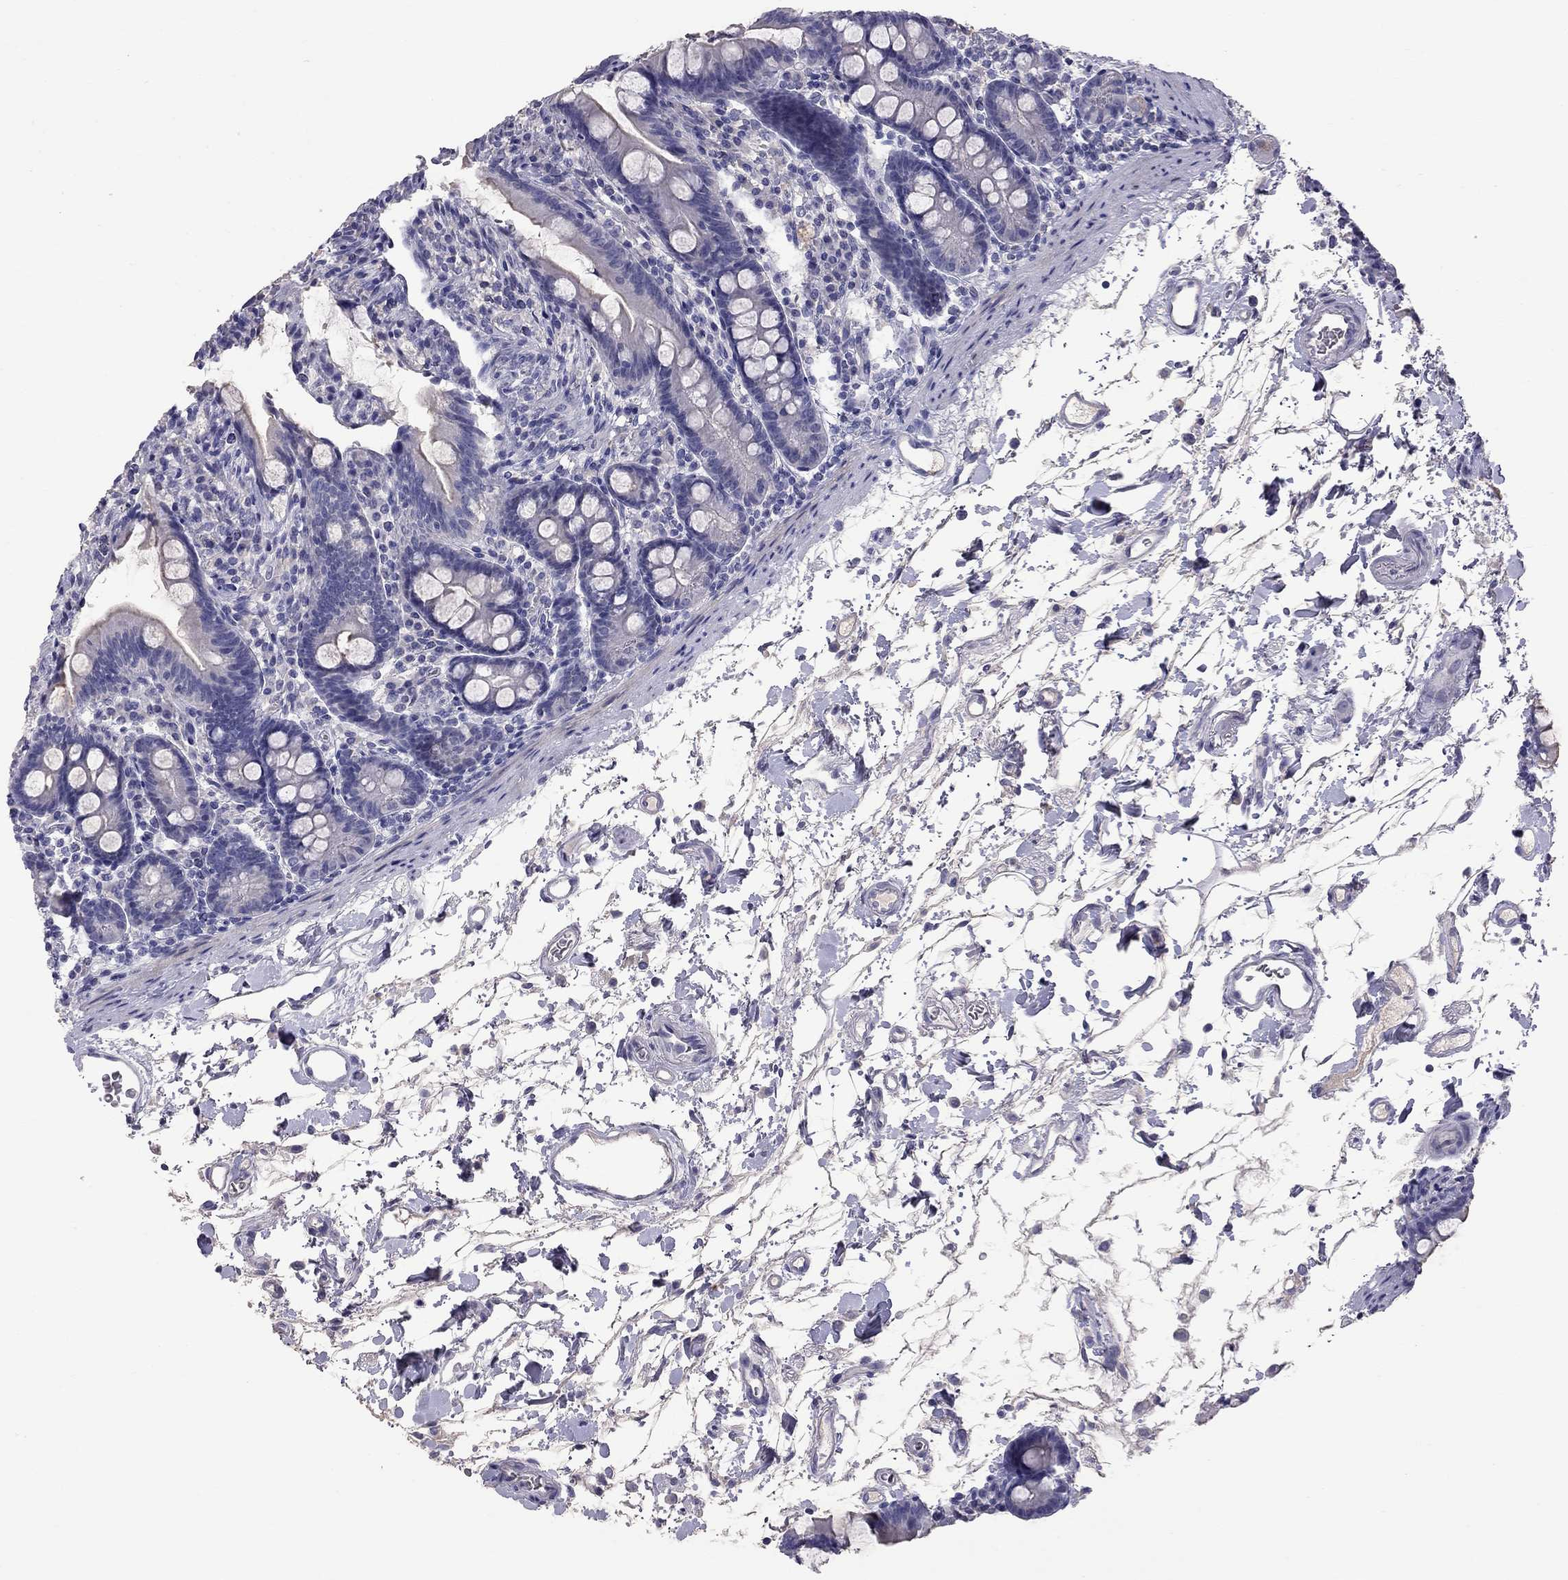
{"staining": {"intensity": "negative", "quantity": "none", "location": "none"}, "tissue": "small intestine", "cell_type": "Glandular cells", "image_type": "normal", "snomed": [{"axis": "morphology", "description": "Normal tissue, NOS"}, {"axis": "topography", "description": "Small intestine"}], "caption": "This micrograph is of normal small intestine stained with immunohistochemistry to label a protein in brown with the nuclei are counter-stained blue. There is no staining in glandular cells. (DAB (3,3'-diaminobenzidine) immunohistochemistry visualized using brightfield microscopy, high magnification).", "gene": "CFAP91", "patient": {"sex": "female", "age": 44}}